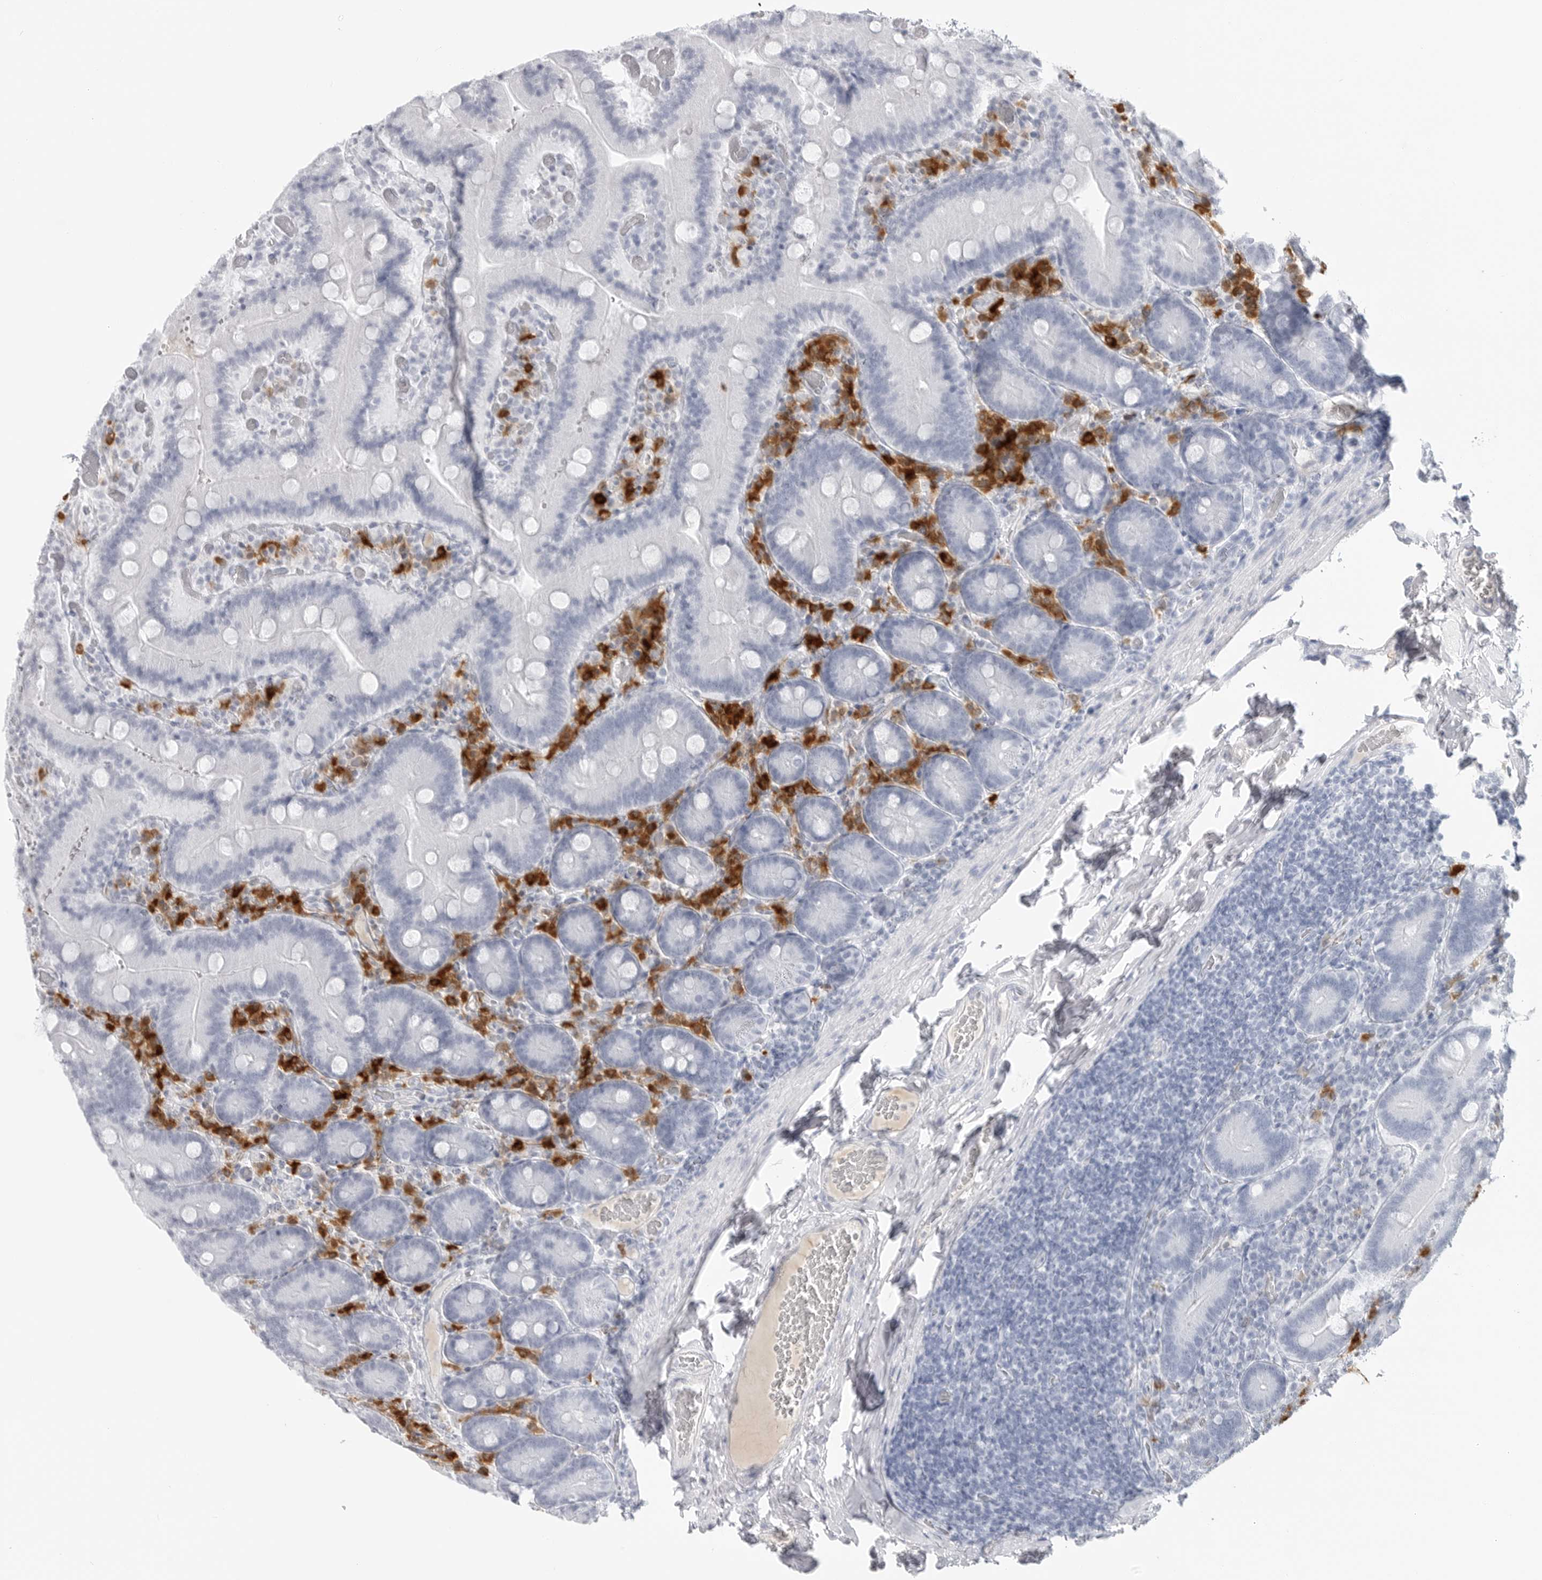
{"staining": {"intensity": "negative", "quantity": "none", "location": "none"}, "tissue": "duodenum", "cell_type": "Glandular cells", "image_type": "normal", "snomed": [{"axis": "morphology", "description": "Normal tissue, NOS"}, {"axis": "topography", "description": "Duodenum"}], "caption": "The immunohistochemistry histopathology image has no significant expression in glandular cells of duodenum. (DAB IHC, high magnification).", "gene": "AMPD1", "patient": {"sex": "female", "age": 62}}